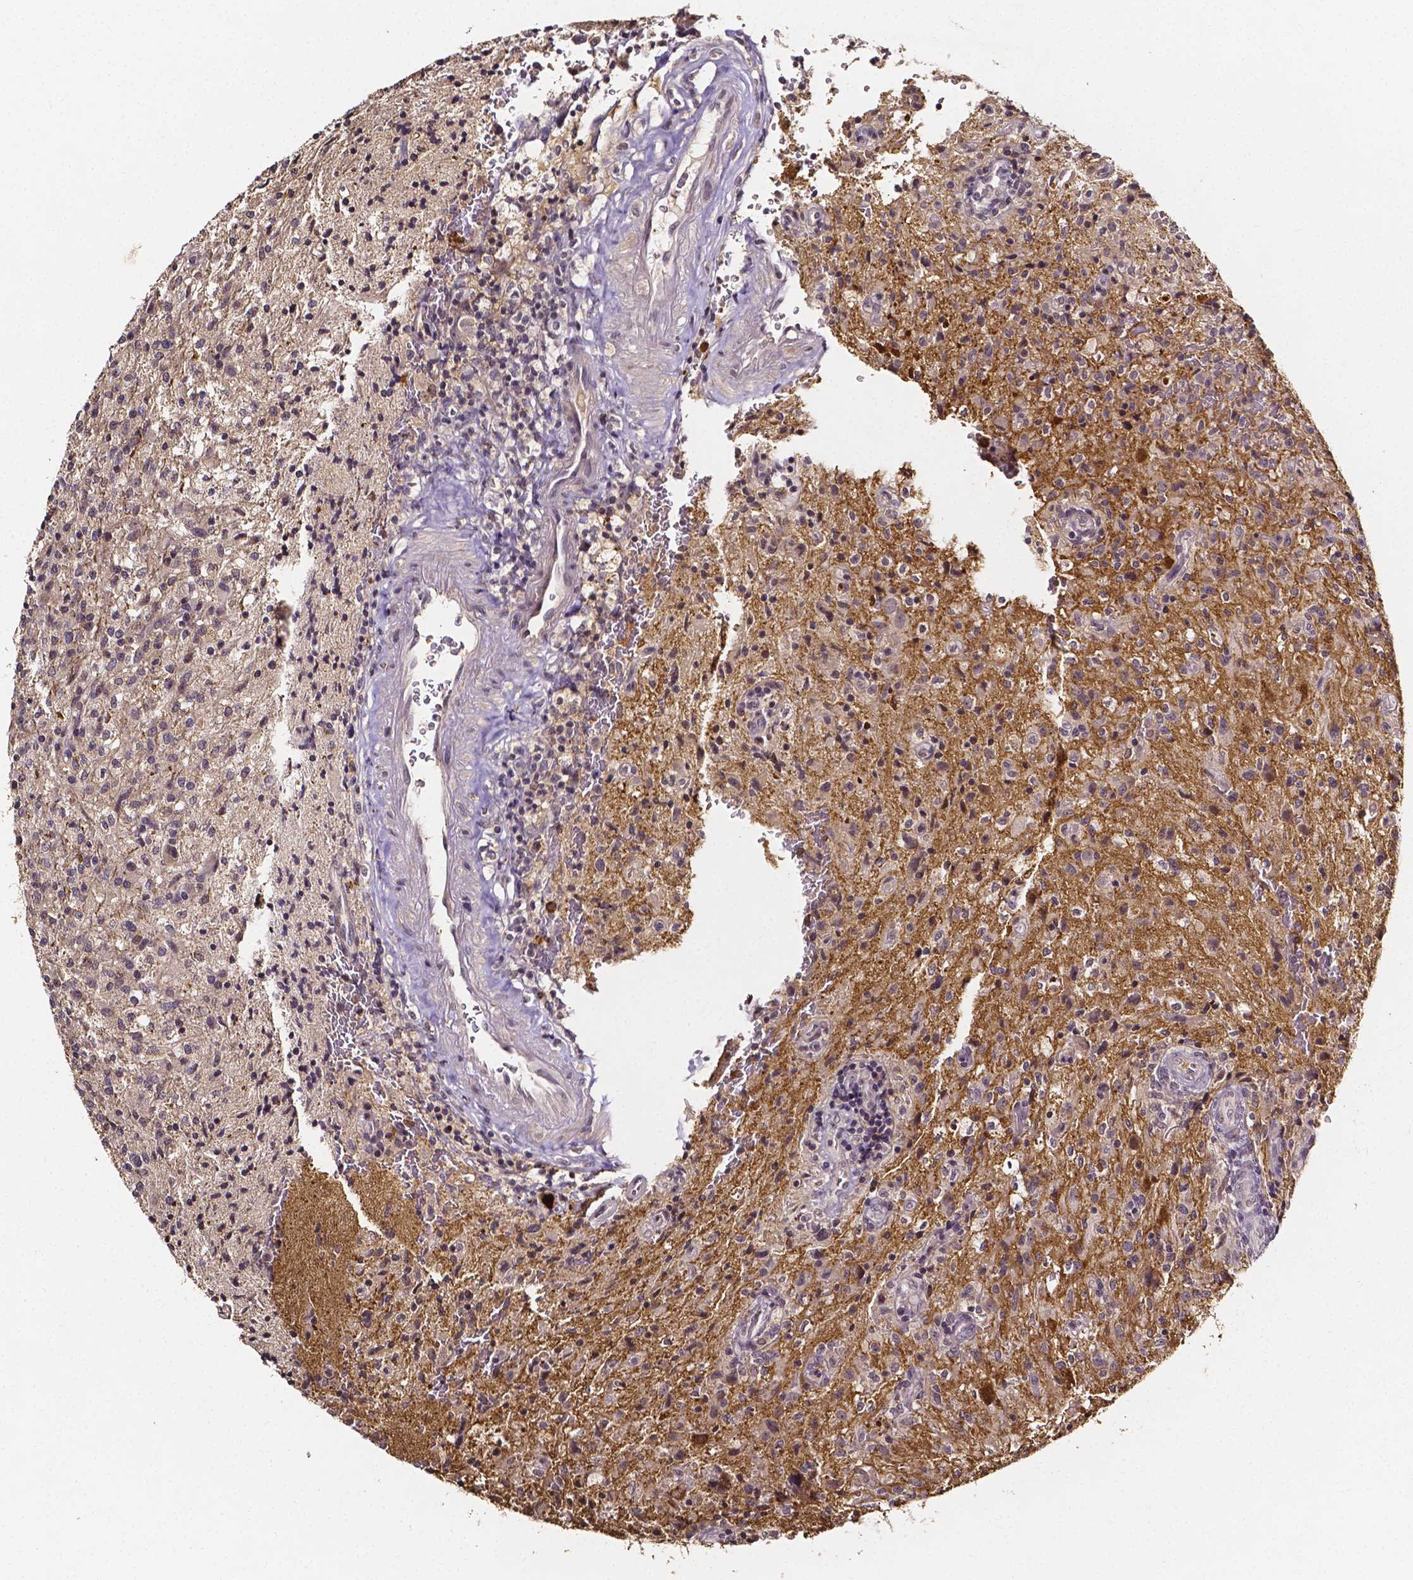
{"staining": {"intensity": "negative", "quantity": "none", "location": "none"}, "tissue": "glioma", "cell_type": "Tumor cells", "image_type": "cancer", "snomed": [{"axis": "morphology", "description": "Glioma, malignant, High grade"}, {"axis": "topography", "description": "Brain"}], "caption": "Glioma was stained to show a protein in brown. There is no significant staining in tumor cells.", "gene": "NRGN", "patient": {"sex": "male", "age": 68}}